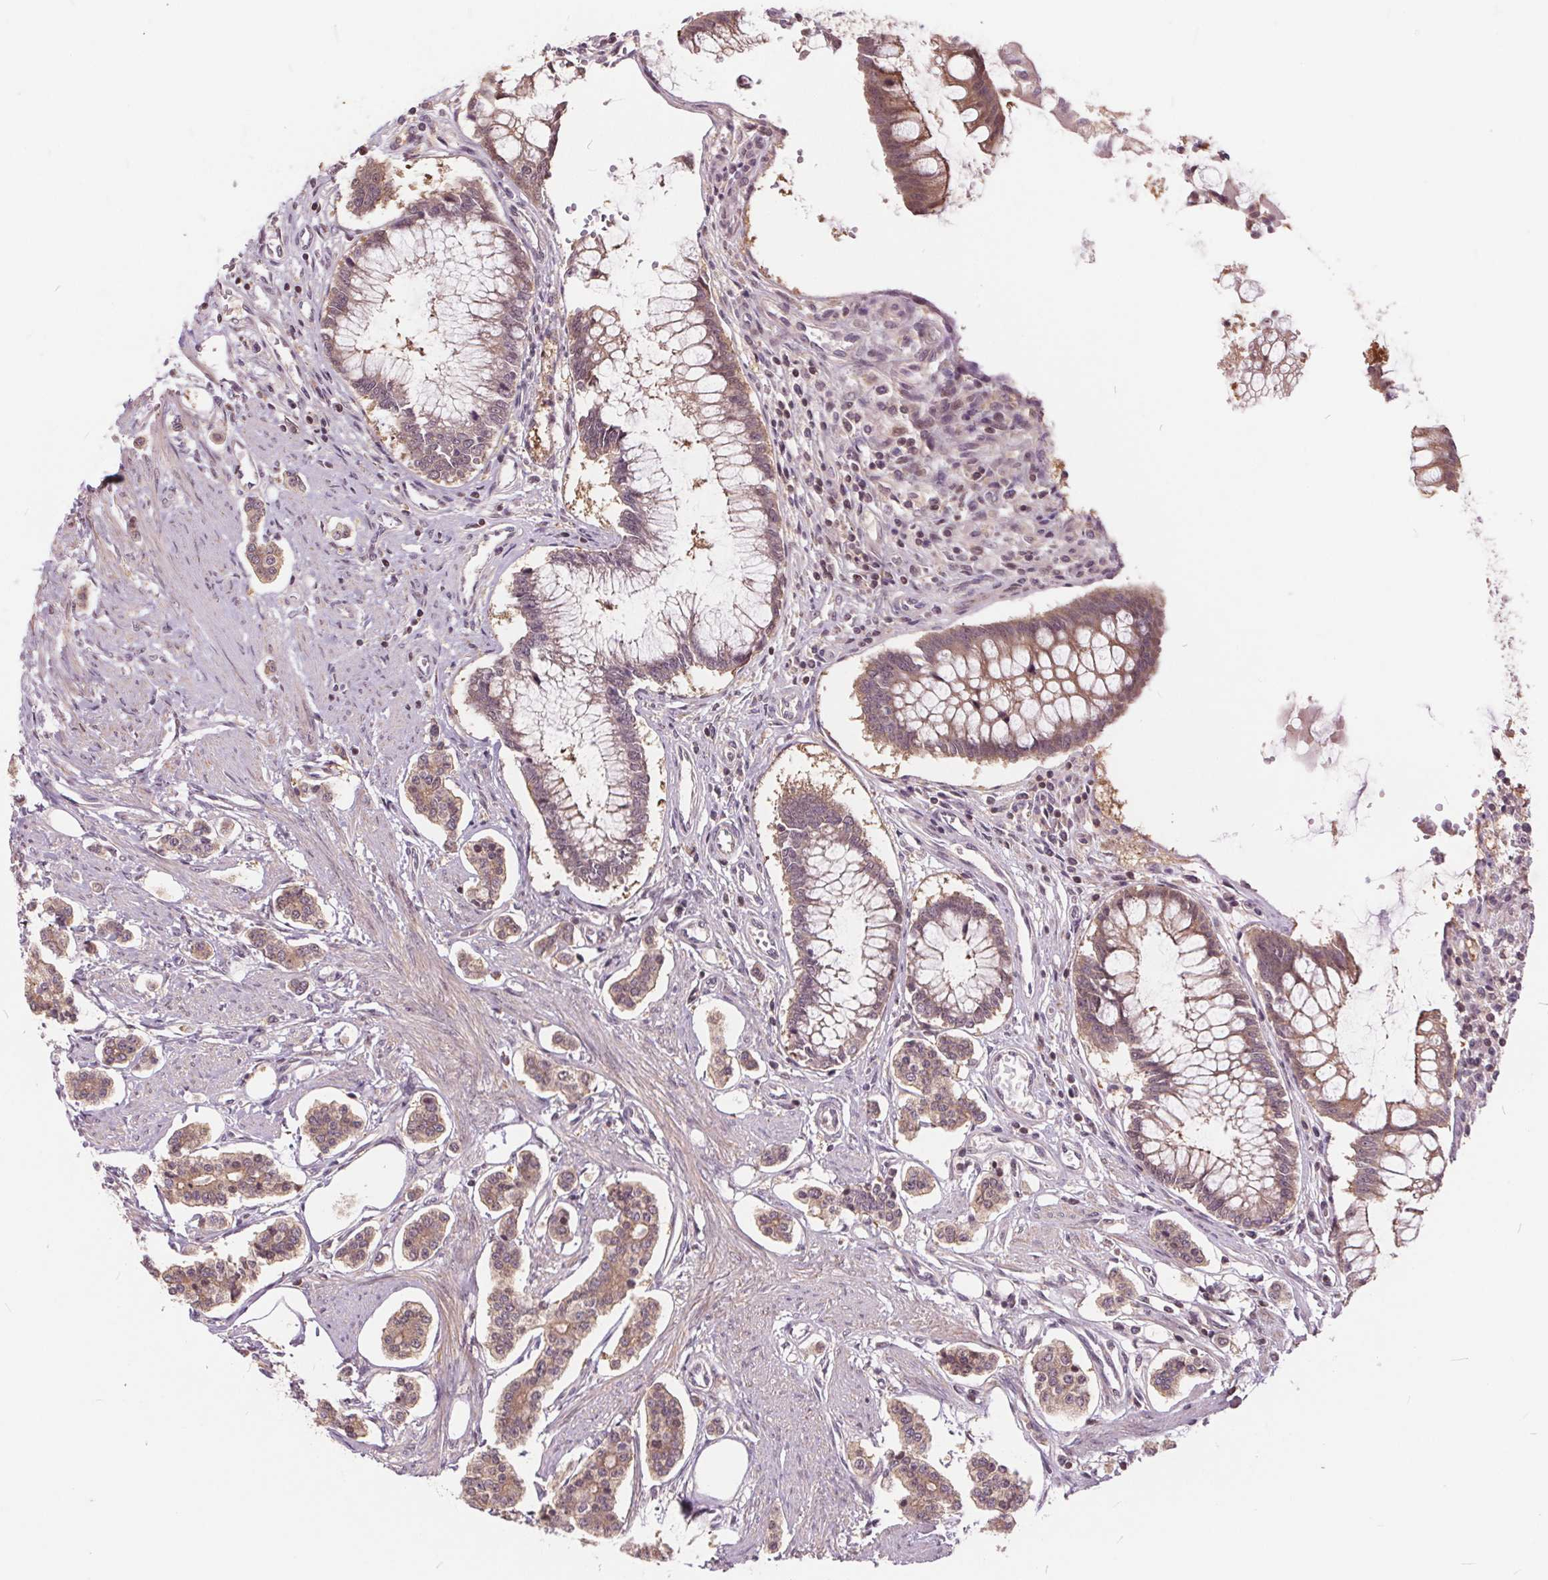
{"staining": {"intensity": "weak", "quantity": ">75%", "location": "cytoplasmic/membranous"}, "tissue": "carcinoid", "cell_type": "Tumor cells", "image_type": "cancer", "snomed": [{"axis": "morphology", "description": "Carcinoid, malignant, NOS"}, {"axis": "topography", "description": "Small intestine"}], "caption": "Carcinoid stained for a protein (brown) shows weak cytoplasmic/membranous positive expression in about >75% of tumor cells.", "gene": "HIF1AN", "patient": {"sex": "female", "age": 65}}